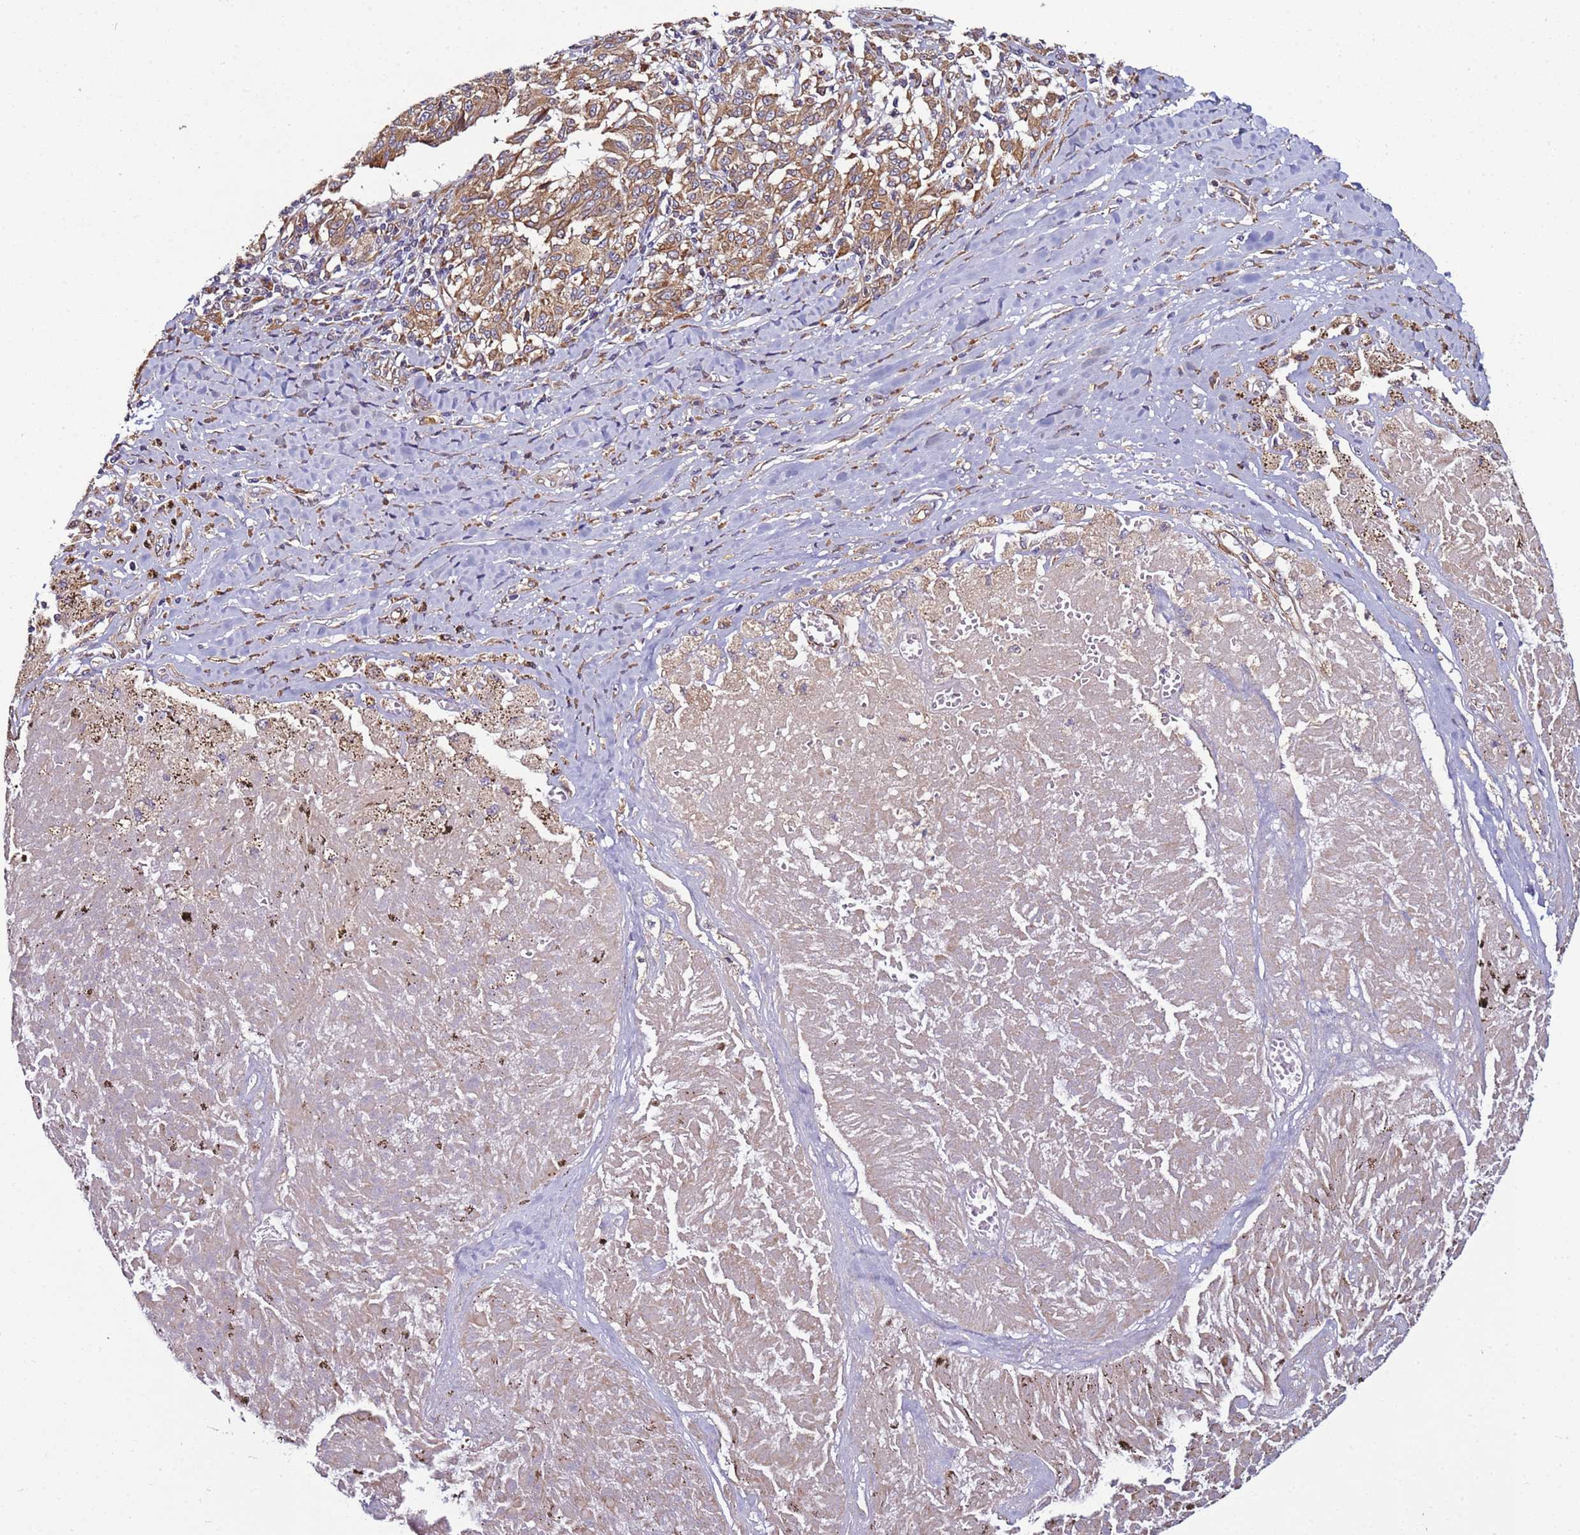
{"staining": {"intensity": "moderate", "quantity": ">75%", "location": "cytoplasmic/membranous"}, "tissue": "melanoma", "cell_type": "Tumor cells", "image_type": "cancer", "snomed": [{"axis": "morphology", "description": "Malignant melanoma, NOS"}, {"axis": "topography", "description": "Skin"}], "caption": "A brown stain shows moderate cytoplasmic/membranous expression of a protein in human malignant melanoma tumor cells.", "gene": "MCRIP1", "patient": {"sex": "female", "age": 72}}